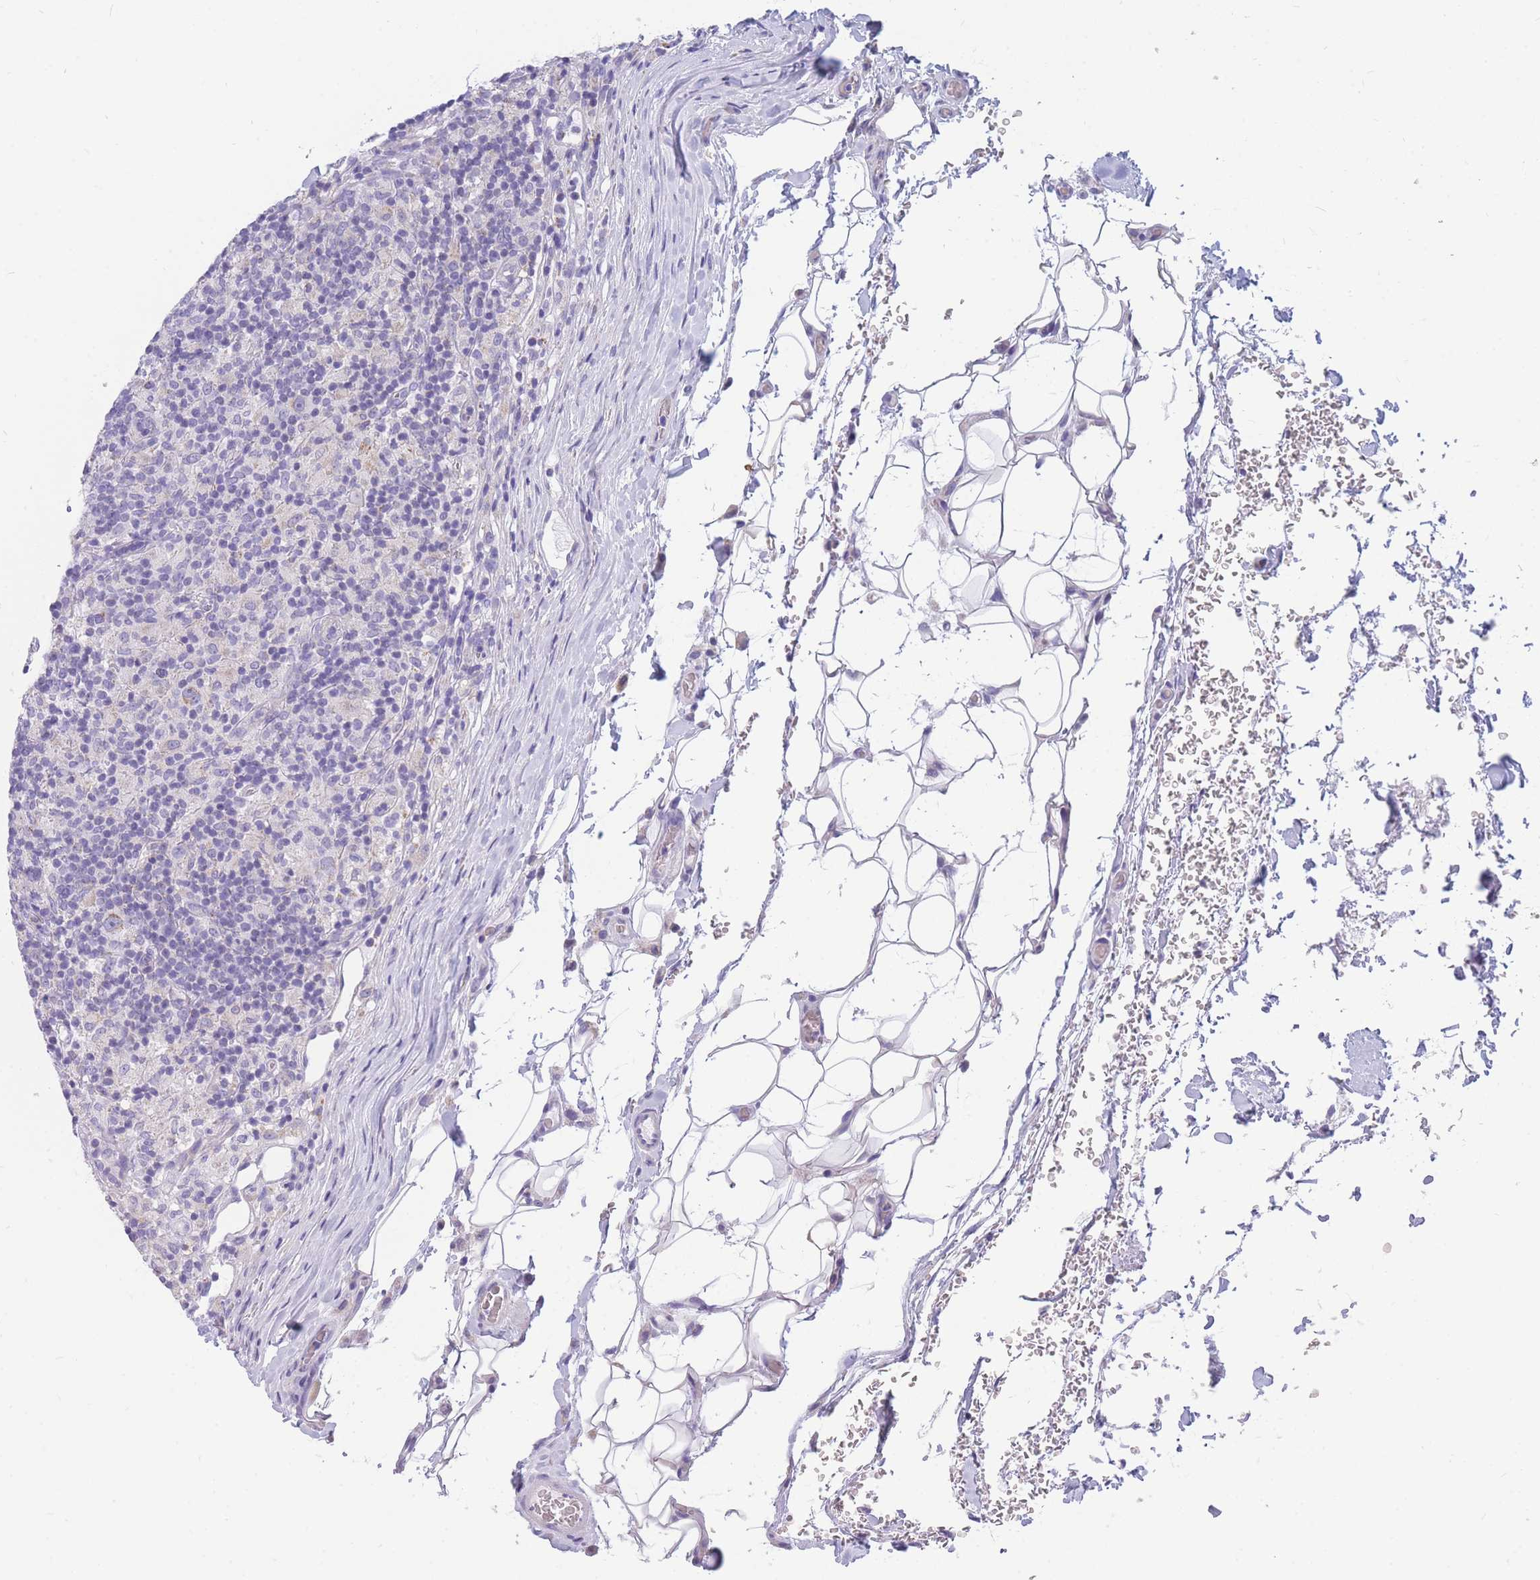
{"staining": {"intensity": "weak", "quantity": "<25%", "location": "cytoplasmic/membranous"}, "tissue": "lymphoma", "cell_type": "Tumor cells", "image_type": "cancer", "snomed": [{"axis": "morphology", "description": "Hodgkin's disease, NOS"}, {"axis": "topography", "description": "Lymph node"}], "caption": "IHC photomicrograph of neoplastic tissue: human lymphoma stained with DAB (3,3'-diaminobenzidine) displays no significant protein staining in tumor cells. (Stains: DAB IHC with hematoxylin counter stain, Microscopy: brightfield microscopy at high magnification).", "gene": "DHRS11", "patient": {"sex": "male", "age": 70}}